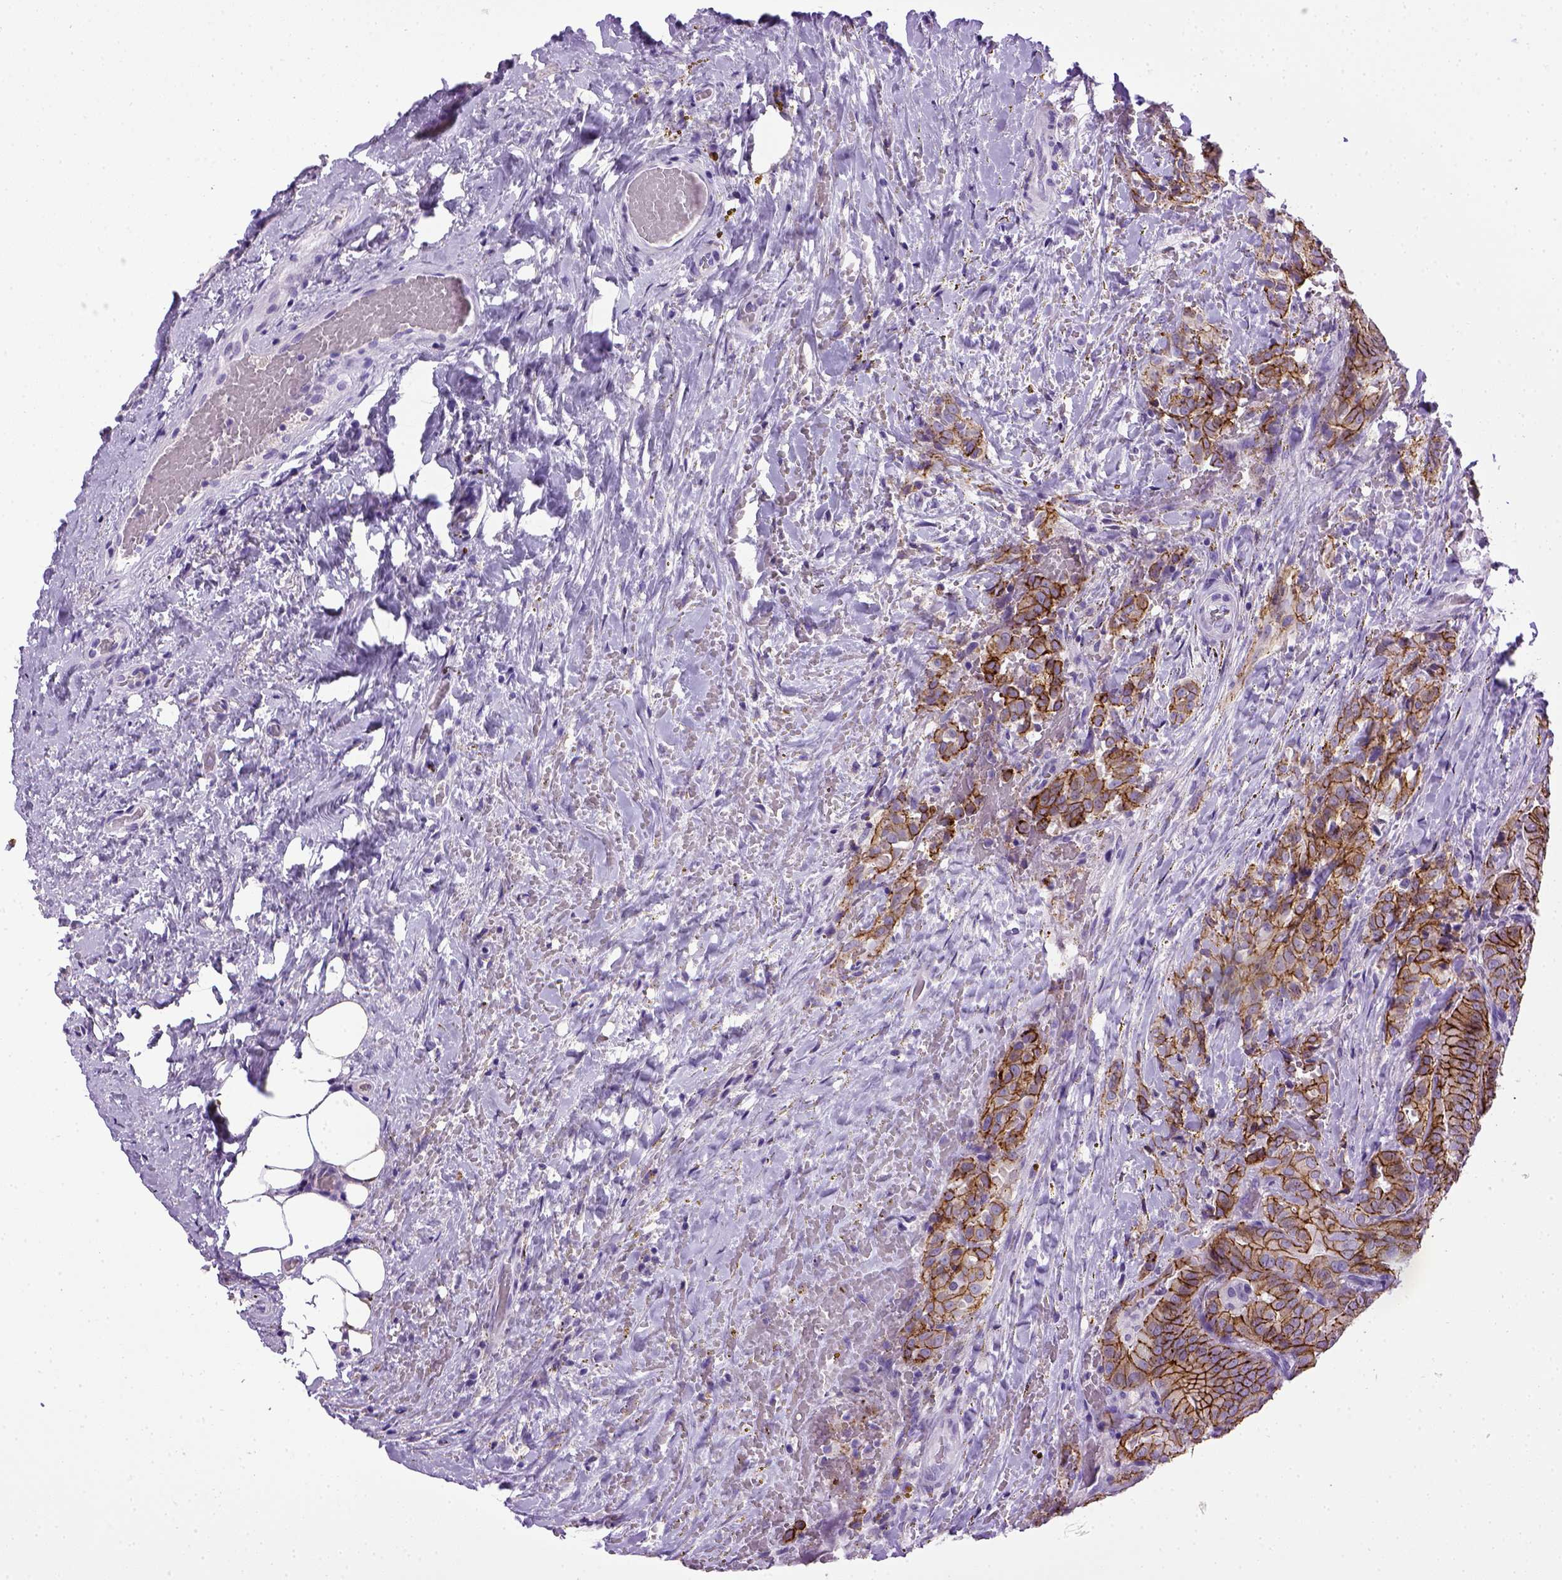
{"staining": {"intensity": "moderate", "quantity": ">75%", "location": "cytoplasmic/membranous"}, "tissue": "thyroid cancer", "cell_type": "Tumor cells", "image_type": "cancer", "snomed": [{"axis": "morphology", "description": "Papillary adenocarcinoma, NOS"}, {"axis": "topography", "description": "Thyroid gland"}], "caption": "Tumor cells demonstrate medium levels of moderate cytoplasmic/membranous positivity in approximately >75% of cells in human papillary adenocarcinoma (thyroid). Using DAB (3,3'-diaminobenzidine) (brown) and hematoxylin (blue) stains, captured at high magnification using brightfield microscopy.", "gene": "CDH1", "patient": {"sex": "male", "age": 61}}